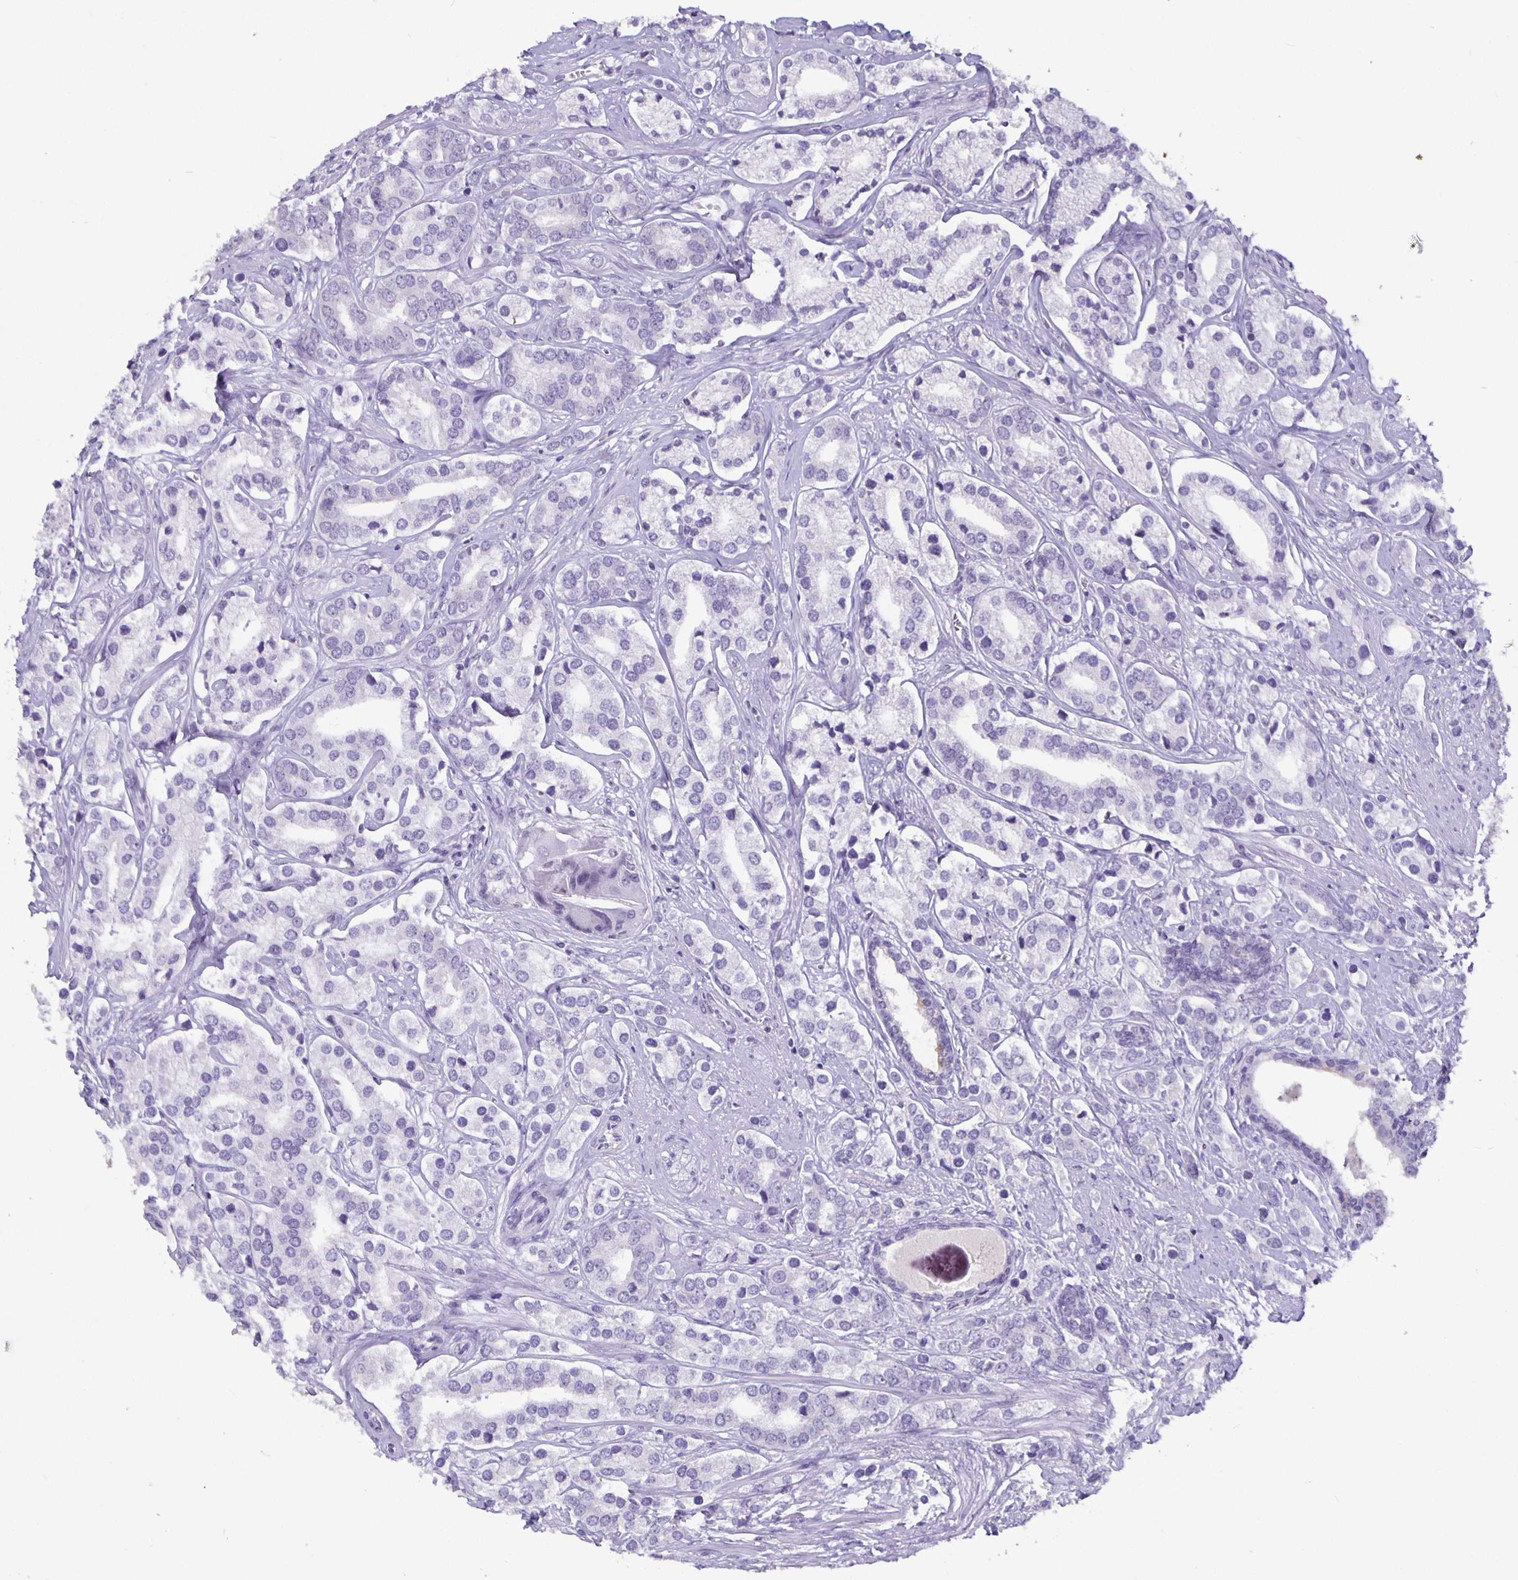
{"staining": {"intensity": "negative", "quantity": "none", "location": "none"}, "tissue": "prostate cancer", "cell_type": "Tumor cells", "image_type": "cancer", "snomed": [{"axis": "morphology", "description": "Adenocarcinoma, High grade"}, {"axis": "topography", "description": "Prostate"}], "caption": "Immunohistochemical staining of human prostate adenocarcinoma (high-grade) demonstrates no significant expression in tumor cells.", "gene": "OLIG2", "patient": {"sex": "male", "age": 58}}